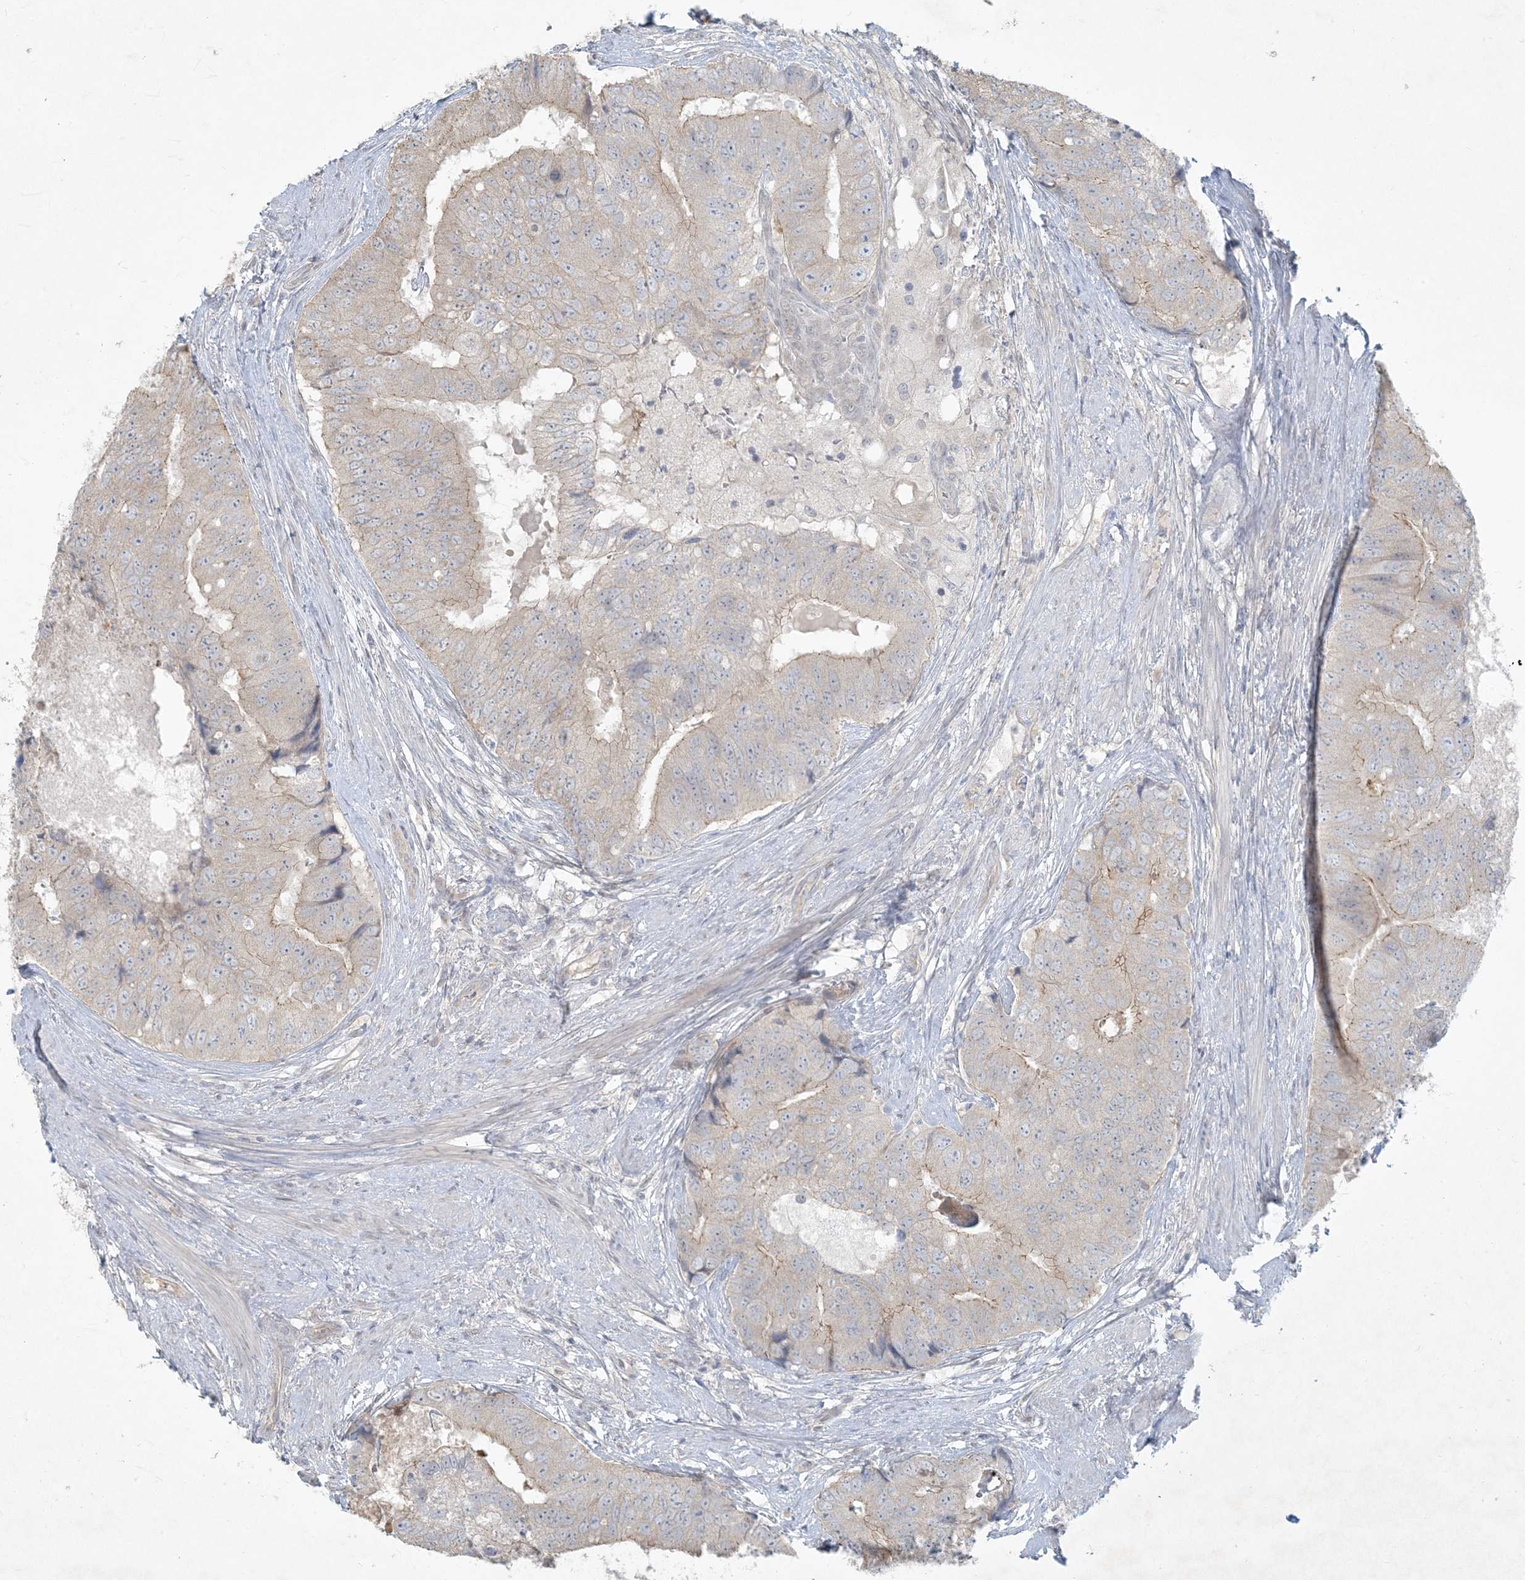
{"staining": {"intensity": "weak", "quantity": "<25%", "location": "cytoplasmic/membranous"}, "tissue": "prostate cancer", "cell_type": "Tumor cells", "image_type": "cancer", "snomed": [{"axis": "morphology", "description": "Adenocarcinoma, High grade"}, {"axis": "topography", "description": "Prostate"}], "caption": "Prostate cancer stained for a protein using immunohistochemistry (IHC) demonstrates no positivity tumor cells.", "gene": "BCORL1", "patient": {"sex": "male", "age": 70}}